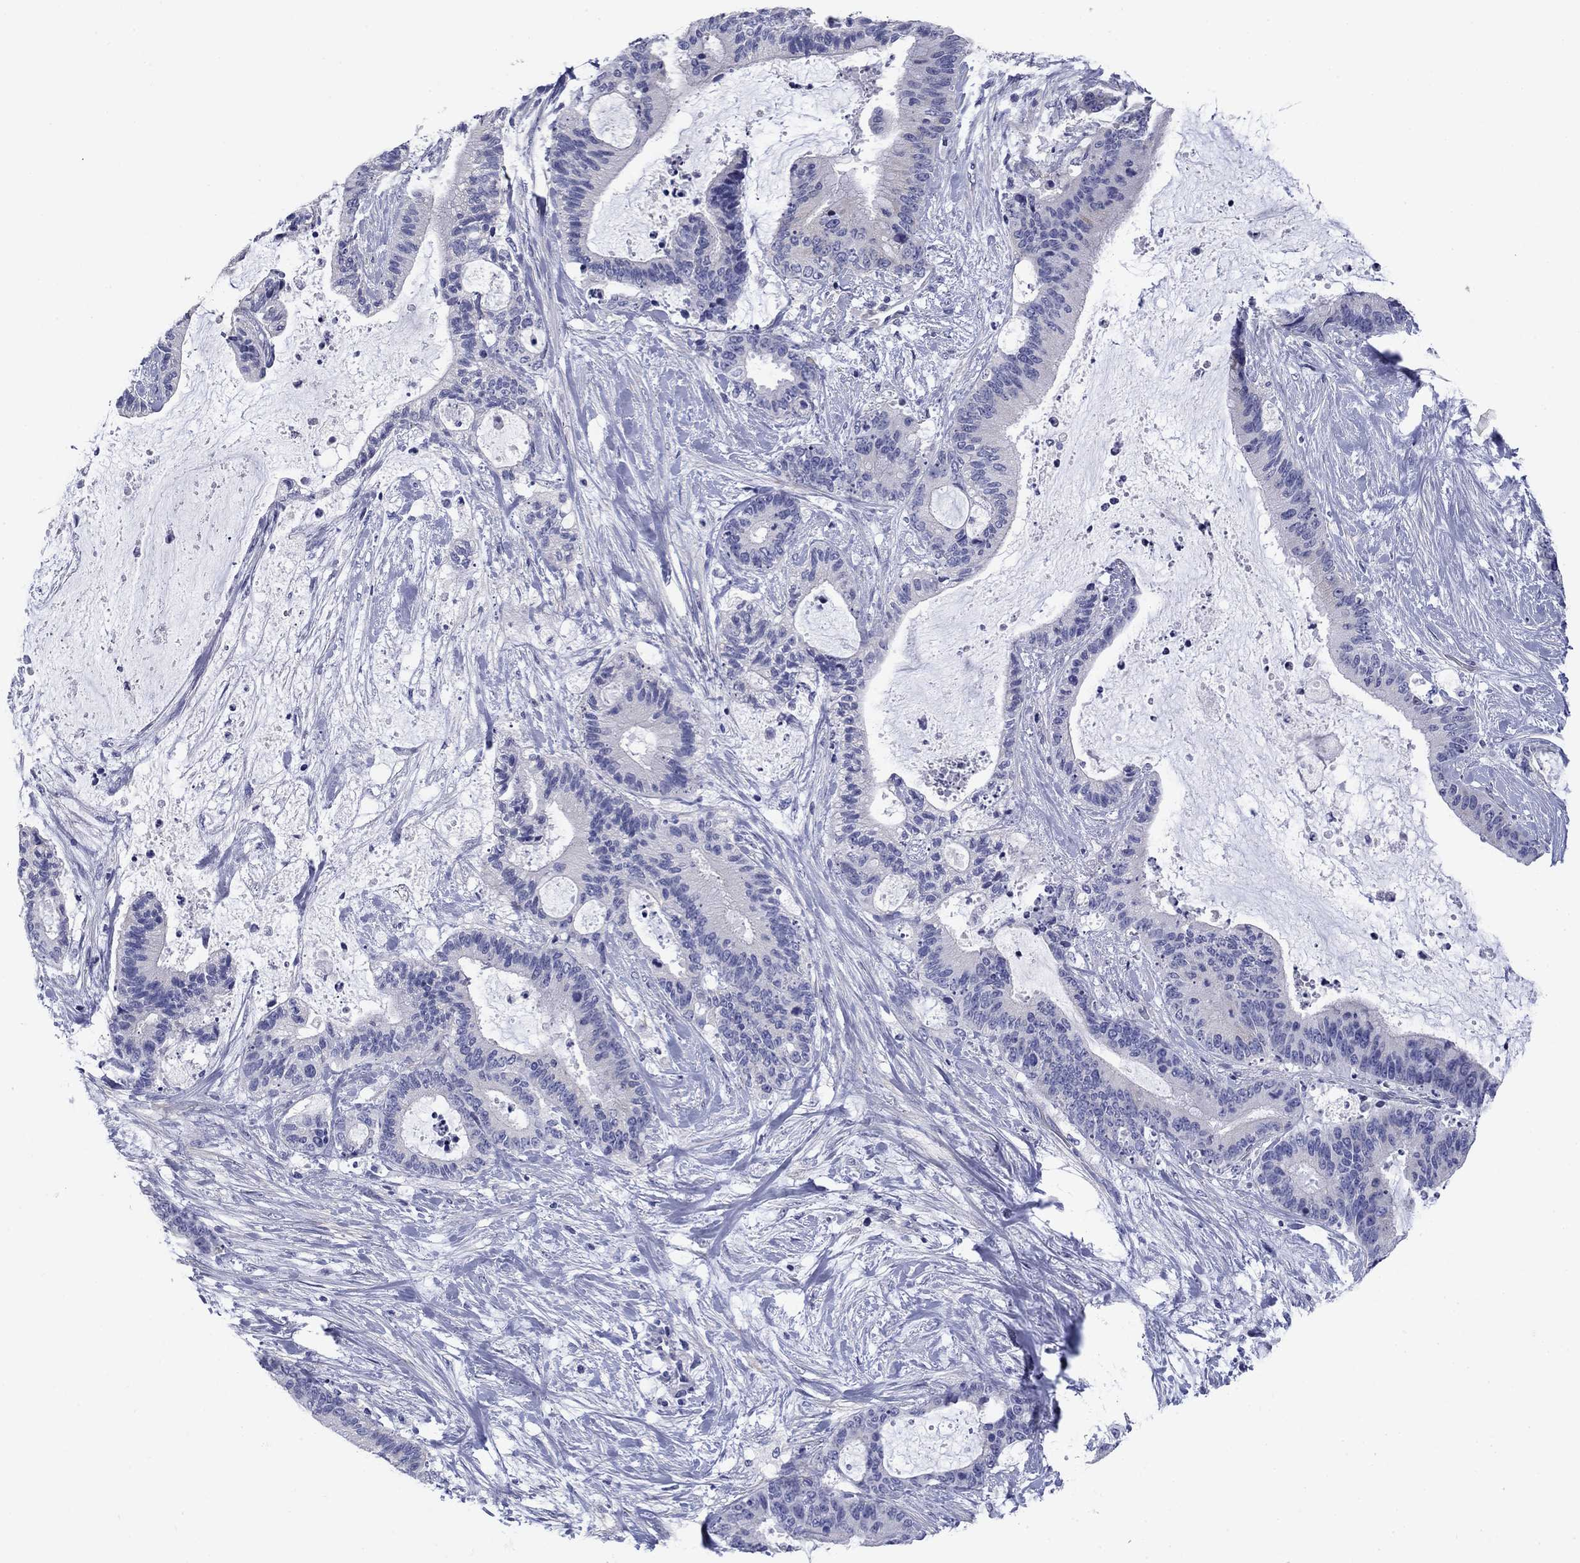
{"staining": {"intensity": "negative", "quantity": "none", "location": "none"}, "tissue": "liver cancer", "cell_type": "Tumor cells", "image_type": "cancer", "snomed": [{"axis": "morphology", "description": "Cholangiocarcinoma"}, {"axis": "topography", "description": "Liver"}], "caption": "High magnification brightfield microscopy of liver cholangiocarcinoma stained with DAB (brown) and counterstained with hematoxylin (blue): tumor cells show no significant positivity.", "gene": "PRKCG", "patient": {"sex": "female", "age": 73}}